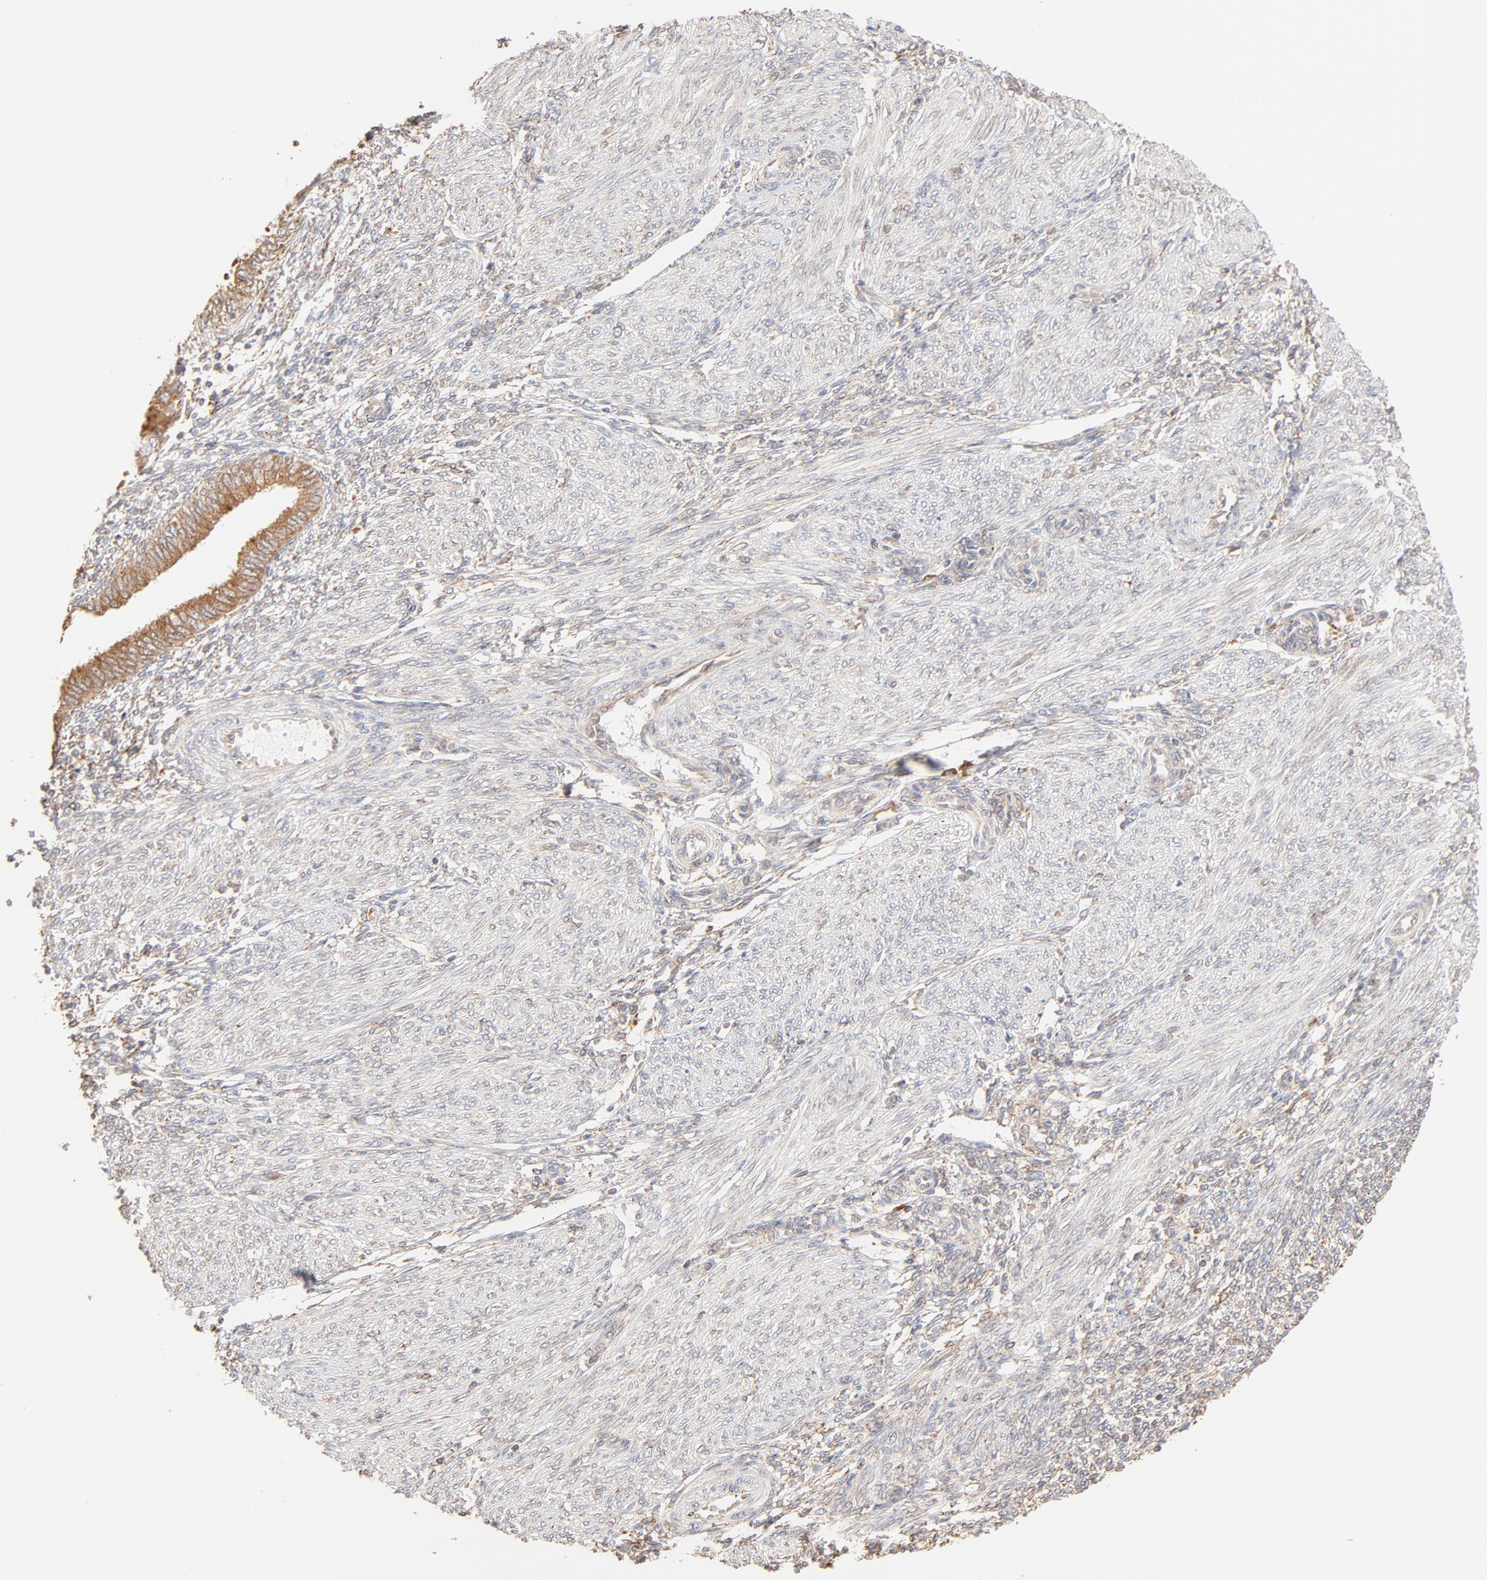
{"staining": {"intensity": "strong", "quantity": ">75%", "location": "cytoplasmic/membranous"}, "tissue": "endometrial cancer", "cell_type": "Tumor cells", "image_type": "cancer", "snomed": [{"axis": "morphology", "description": "Adenocarcinoma, NOS"}, {"axis": "topography", "description": "Endometrium"}], "caption": "Protein expression analysis of human endometrial cancer reveals strong cytoplasmic/membranous expression in about >75% of tumor cells.", "gene": "PARP12", "patient": {"sex": "female", "age": 51}}